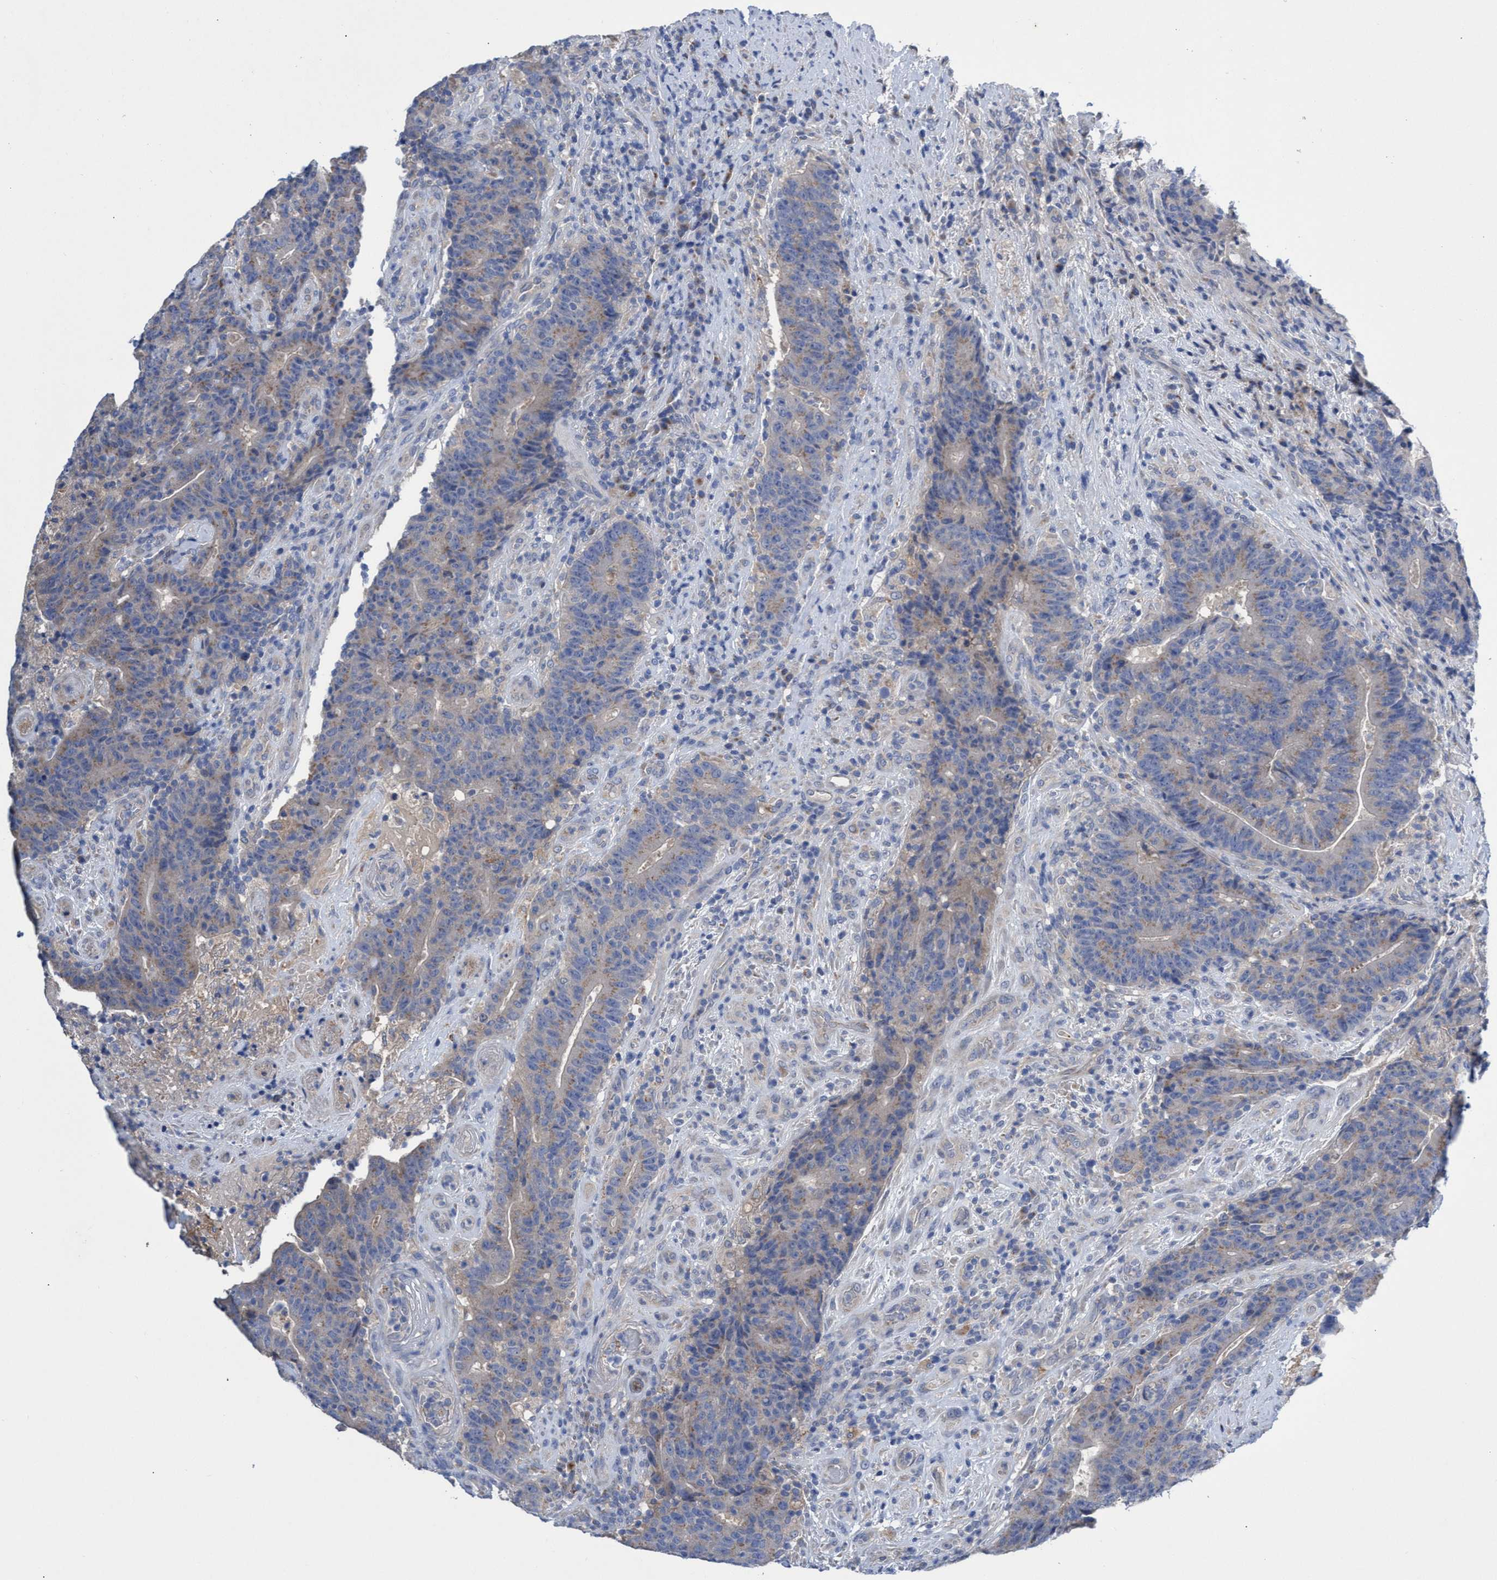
{"staining": {"intensity": "weak", "quantity": "<25%", "location": "cytoplasmic/membranous"}, "tissue": "colorectal cancer", "cell_type": "Tumor cells", "image_type": "cancer", "snomed": [{"axis": "morphology", "description": "Normal tissue, NOS"}, {"axis": "morphology", "description": "Adenocarcinoma, NOS"}, {"axis": "topography", "description": "Colon"}], "caption": "Tumor cells are negative for protein expression in human colorectal cancer.", "gene": "SVEP1", "patient": {"sex": "female", "age": 75}}